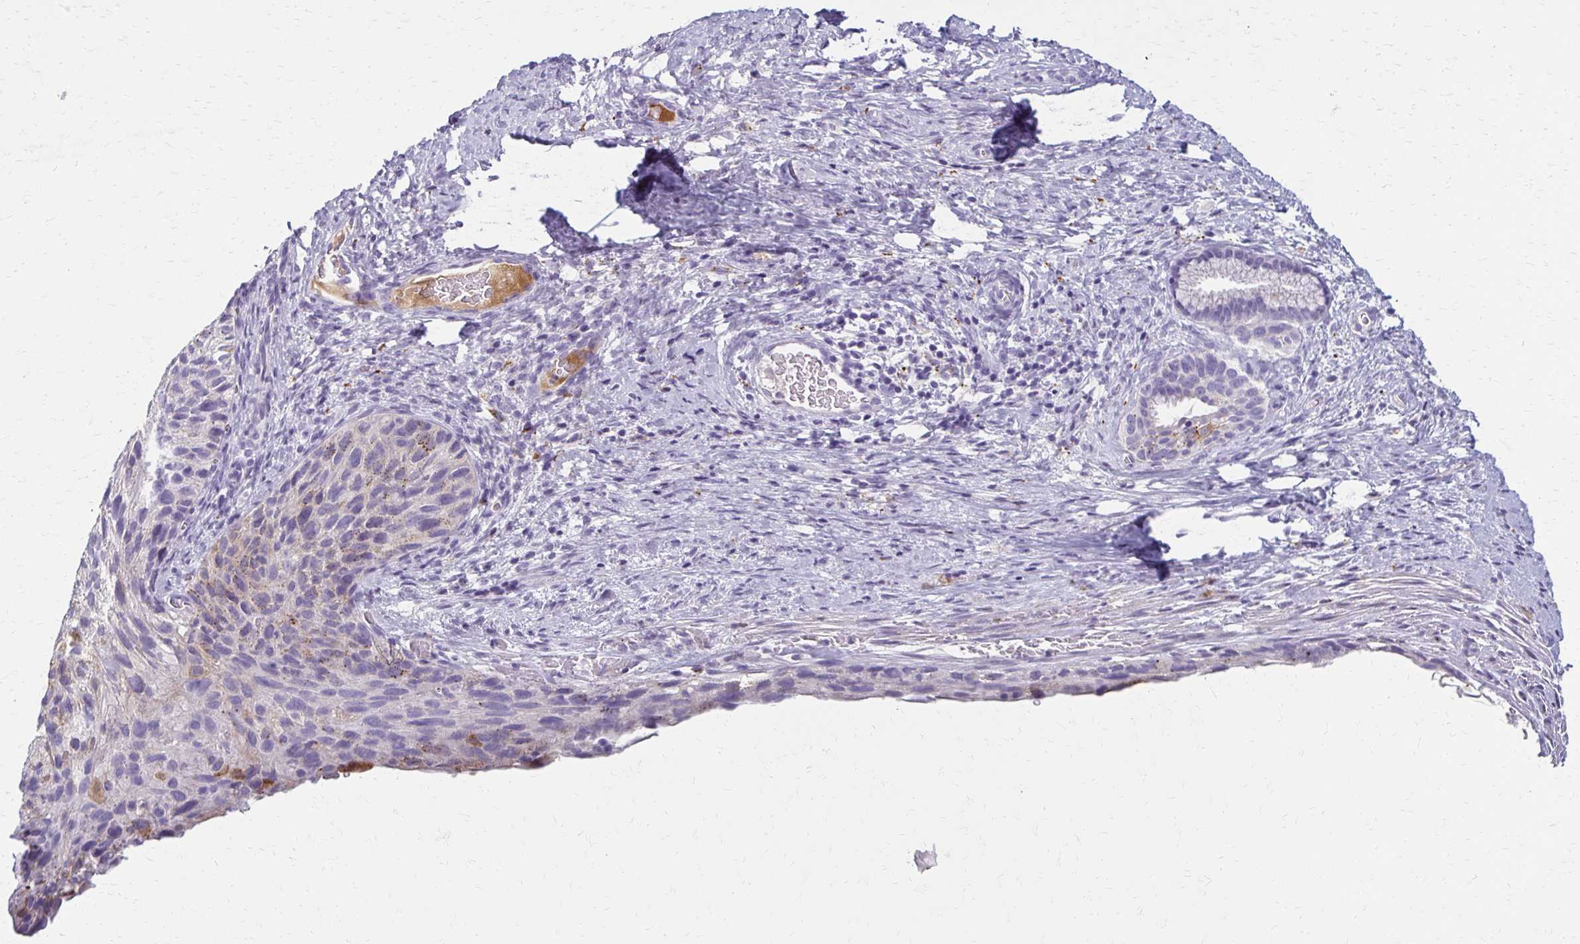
{"staining": {"intensity": "negative", "quantity": "none", "location": "none"}, "tissue": "cervical cancer", "cell_type": "Tumor cells", "image_type": "cancer", "snomed": [{"axis": "morphology", "description": "Squamous cell carcinoma, NOS"}, {"axis": "topography", "description": "Cervix"}], "caption": "IHC photomicrograph of human cervical squamous cell carcinoma stained for a protein (brown), which displays no expression in tumor cells.", "gene": "BBS12", "patient": {"sex": "female", "age": 80}}